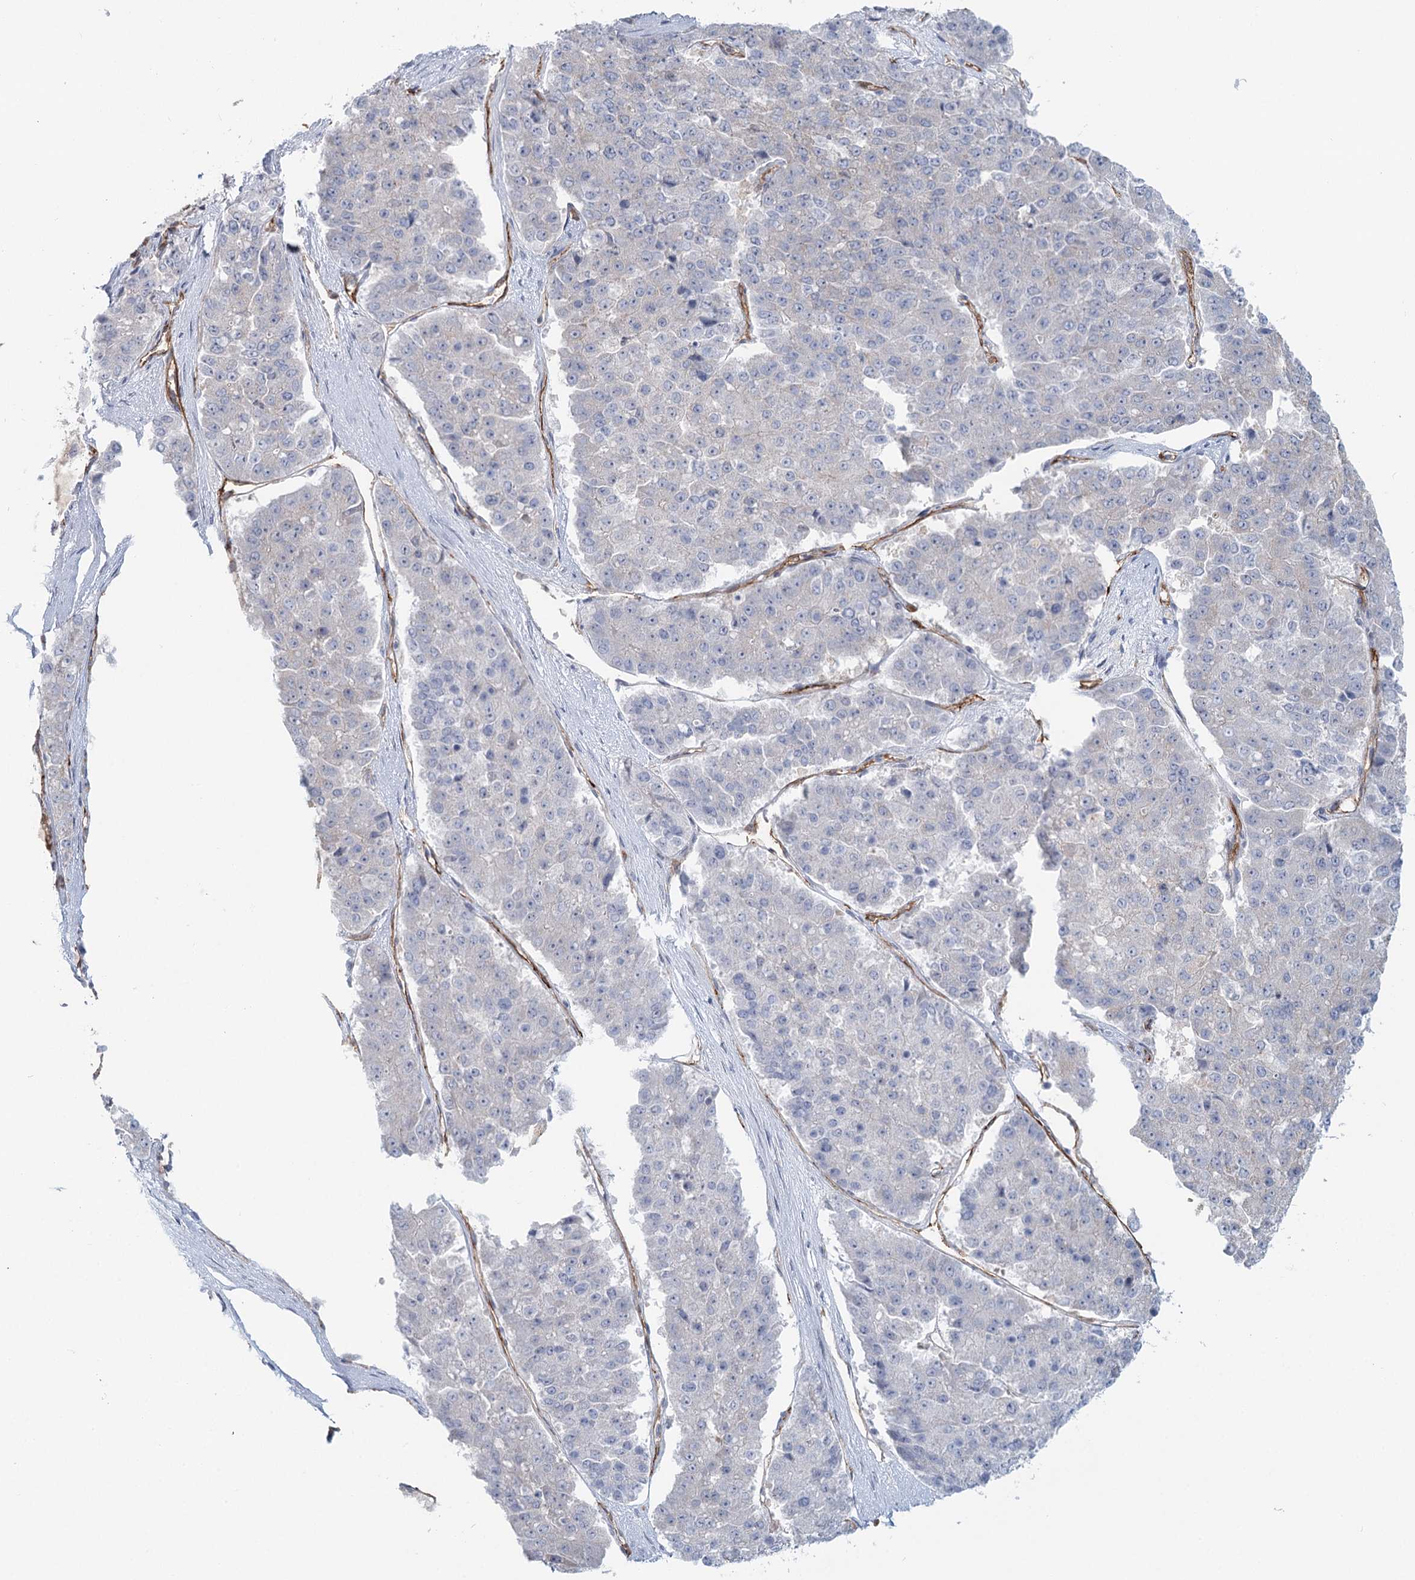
{"staining": {"intensity": "negative", "quantity": "none", "location": "none"}, "tissue": "pancreatic cancer", "cell_type": "Tumor cells", "image_type": "cancer", "snomed": [{"axis": "morphology", "description": "Adenocarcinoma, NOS"}, {"axis": "topography", "description": "Pancreas"}], "caption": "Protein analysis of pancreatic cancer (adenocarcinoma) exhibits no significant expression in tumor cells. (DAB (3,3'-diaminobenzidine) IHC visualized using brightfield microscopy, high magnification).", "gene": "ZFYVE28", "patient": {"sex": "male", "age": 50}}